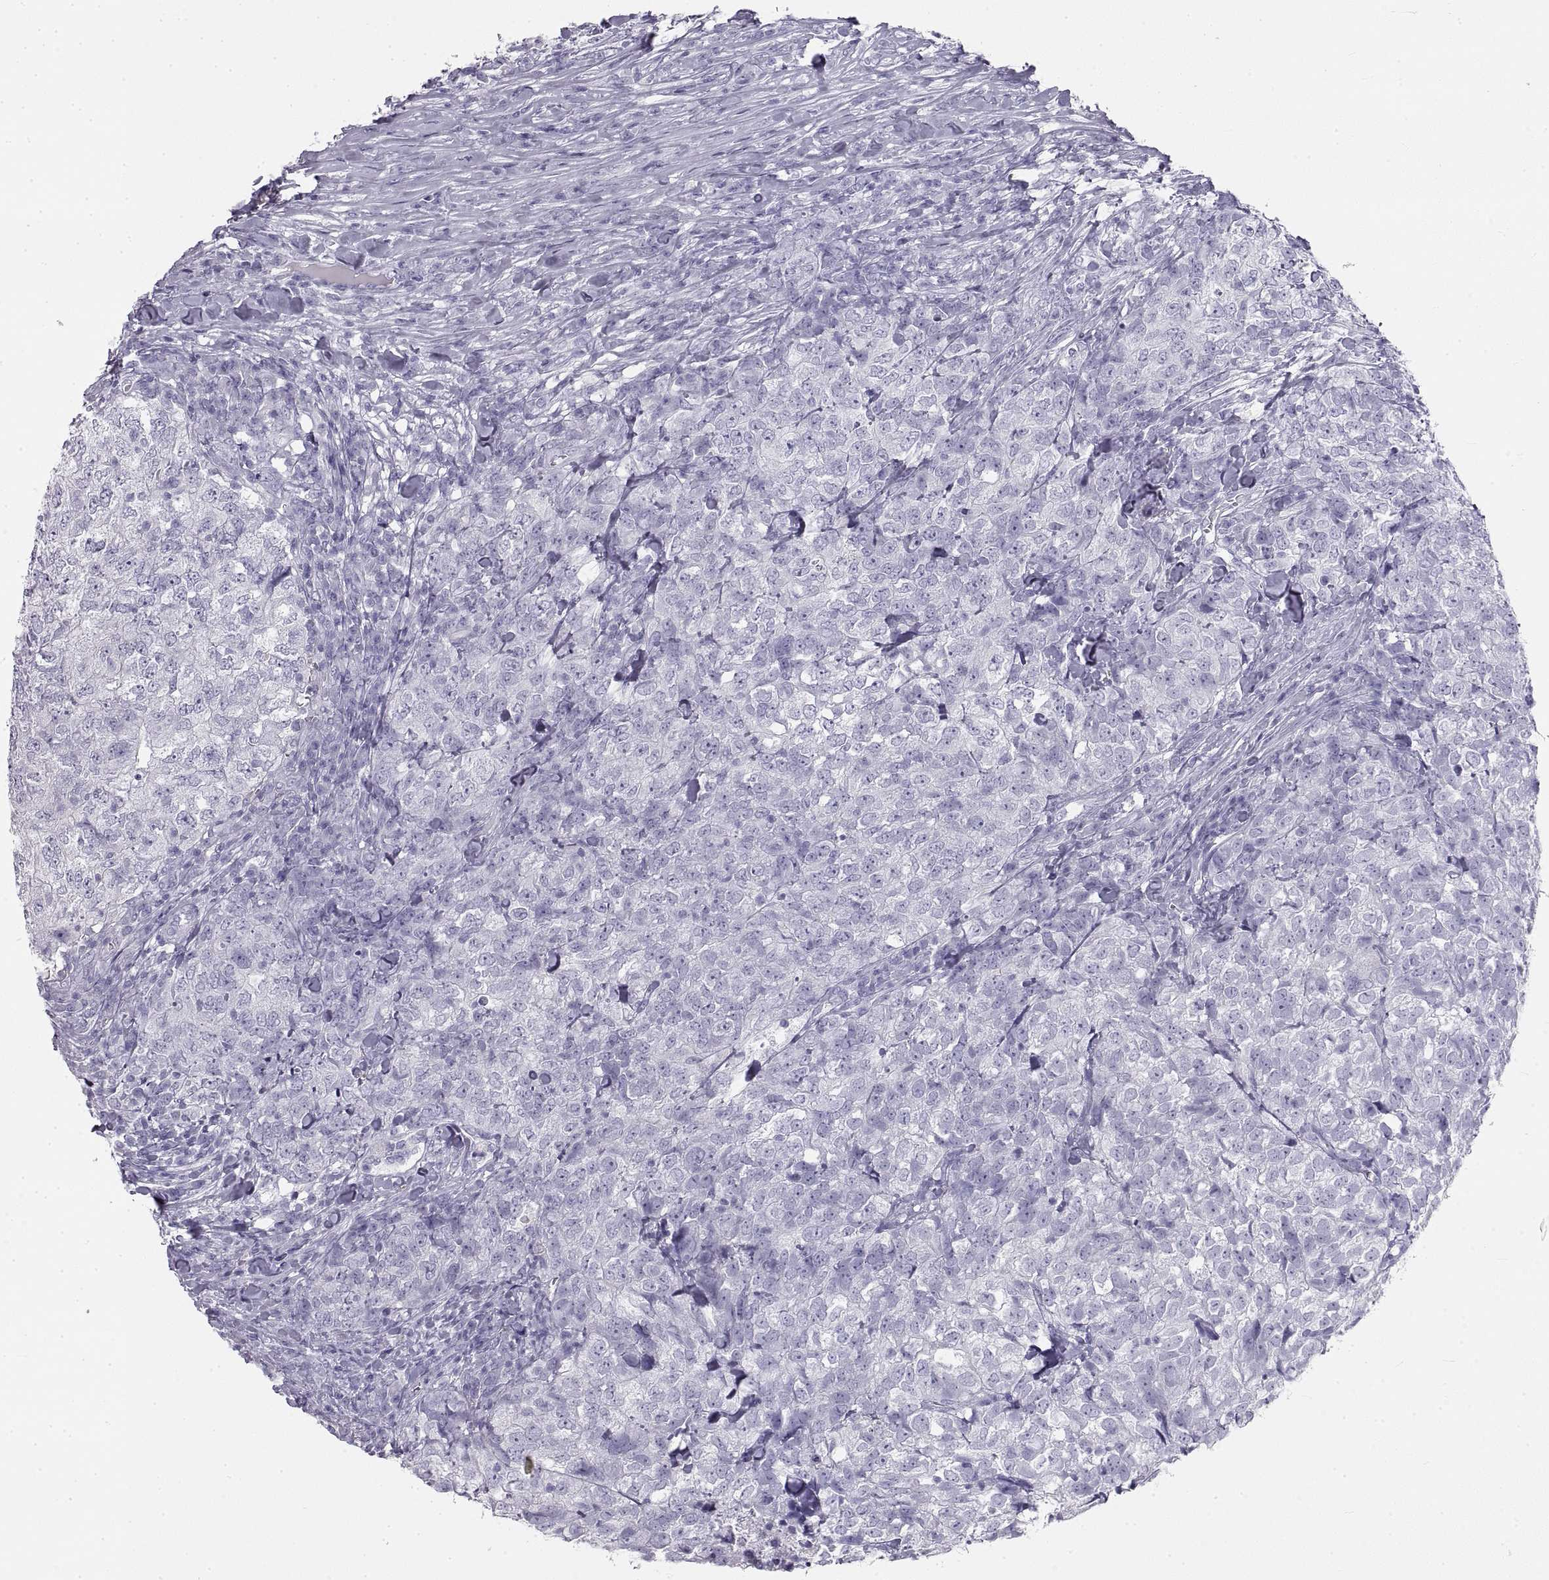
{"staining": {"intensity": "negative", "quantity": "none", "location": "none"}, "tissue": "breast cancer", "cell_type": "Tumor cells", "image_type": "cancer", "snomed": [{"axis": "morphology", "description": "Duct carcinoma"}, {"axis": "topography", "description": "Breast"}], "caption": "Tumor cells are negative for protein expression in human breast intraductal carcinoma.", "gene": "RLBP1", "patient": {"sex": "female", "age": 30}}